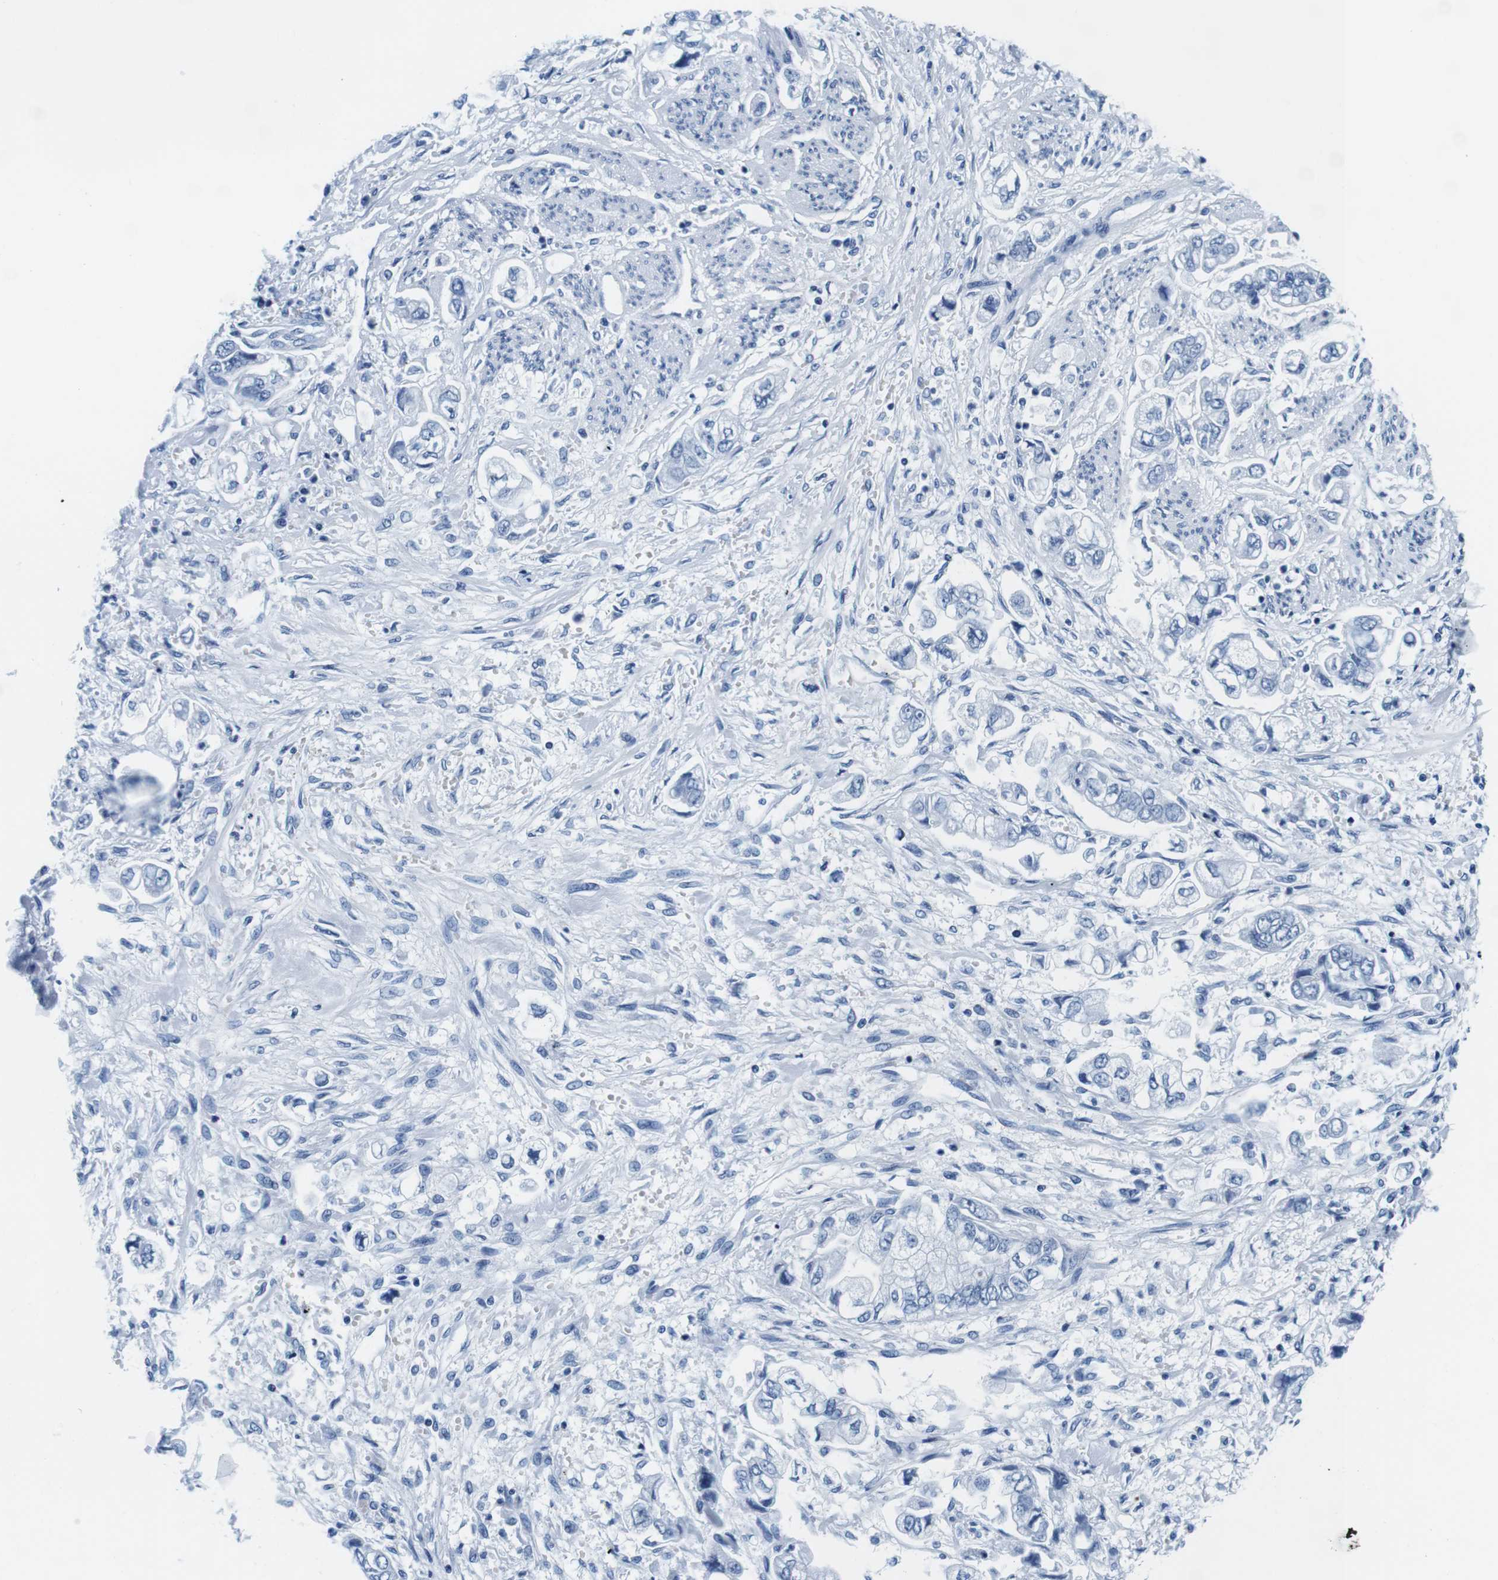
{"staining": {"intensity": "negative", "quantity": "none", "location": "none"}, "tissue": "stomach cancer", "cell_type": "Tumor cells", "image_type": "cancer", "snomed": [{"axis": "morphology", "description": "Normal tissue, NOS"}, {"axis": "morphology", "description": "Adenocarcinoma, NOS"}, {"axis": "topography", "description": "Stomach"}], "caption": "An image of stomach cancer (adenocarcinoma) stained for a protein exhibits no brown staining in tumor cells. Brightfield microscopy of immunohistochemistry (IHC) stained with DAB (3,3'-diaminobenzidine) (brown) and hematoxylin (blue), captured at high magnification.", "gene": "ELANE", "patient": {"sex": "male", "age": 62}}